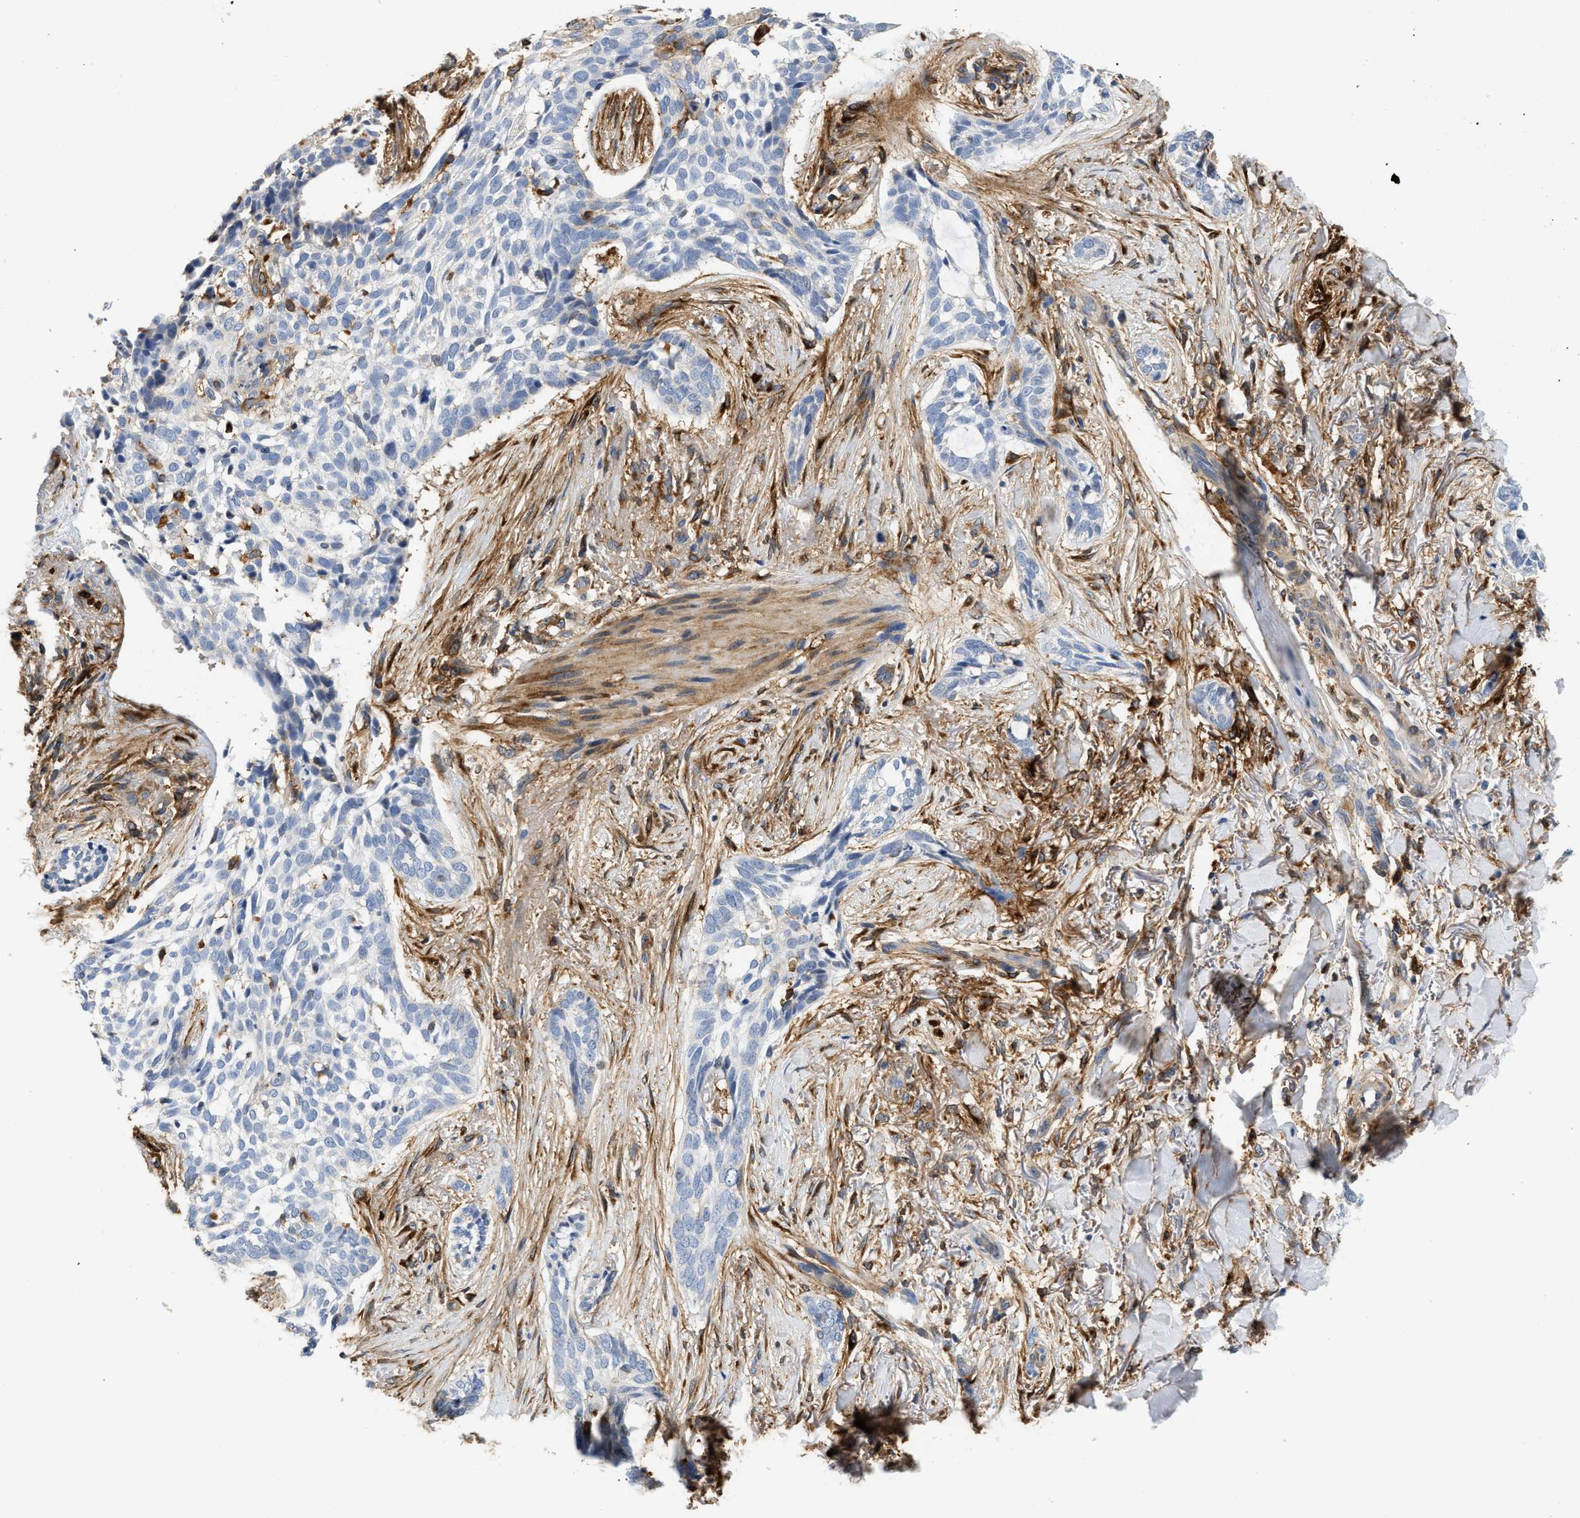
{"staining": {"intensity": "negative", "quantity": "none", "location": "none"}, "tissue": "skin cancer", "cell_type": "Tumor cells", "image_type": "cancer", "snomed": [{"axis": "morphology", "description": "Basal cell carcinoma"}, {"axis": "topography", "description": "Skin"}], "caption": "High magnification brightfield microscopy of skin cancer (basal cell carcinoma) stained with DAB (brown) and counterstained with hematoxylin (blue): tumor cells show no significant expression.", "gene": "RAB31", "patient": {"sex": "female", "age": 88}}